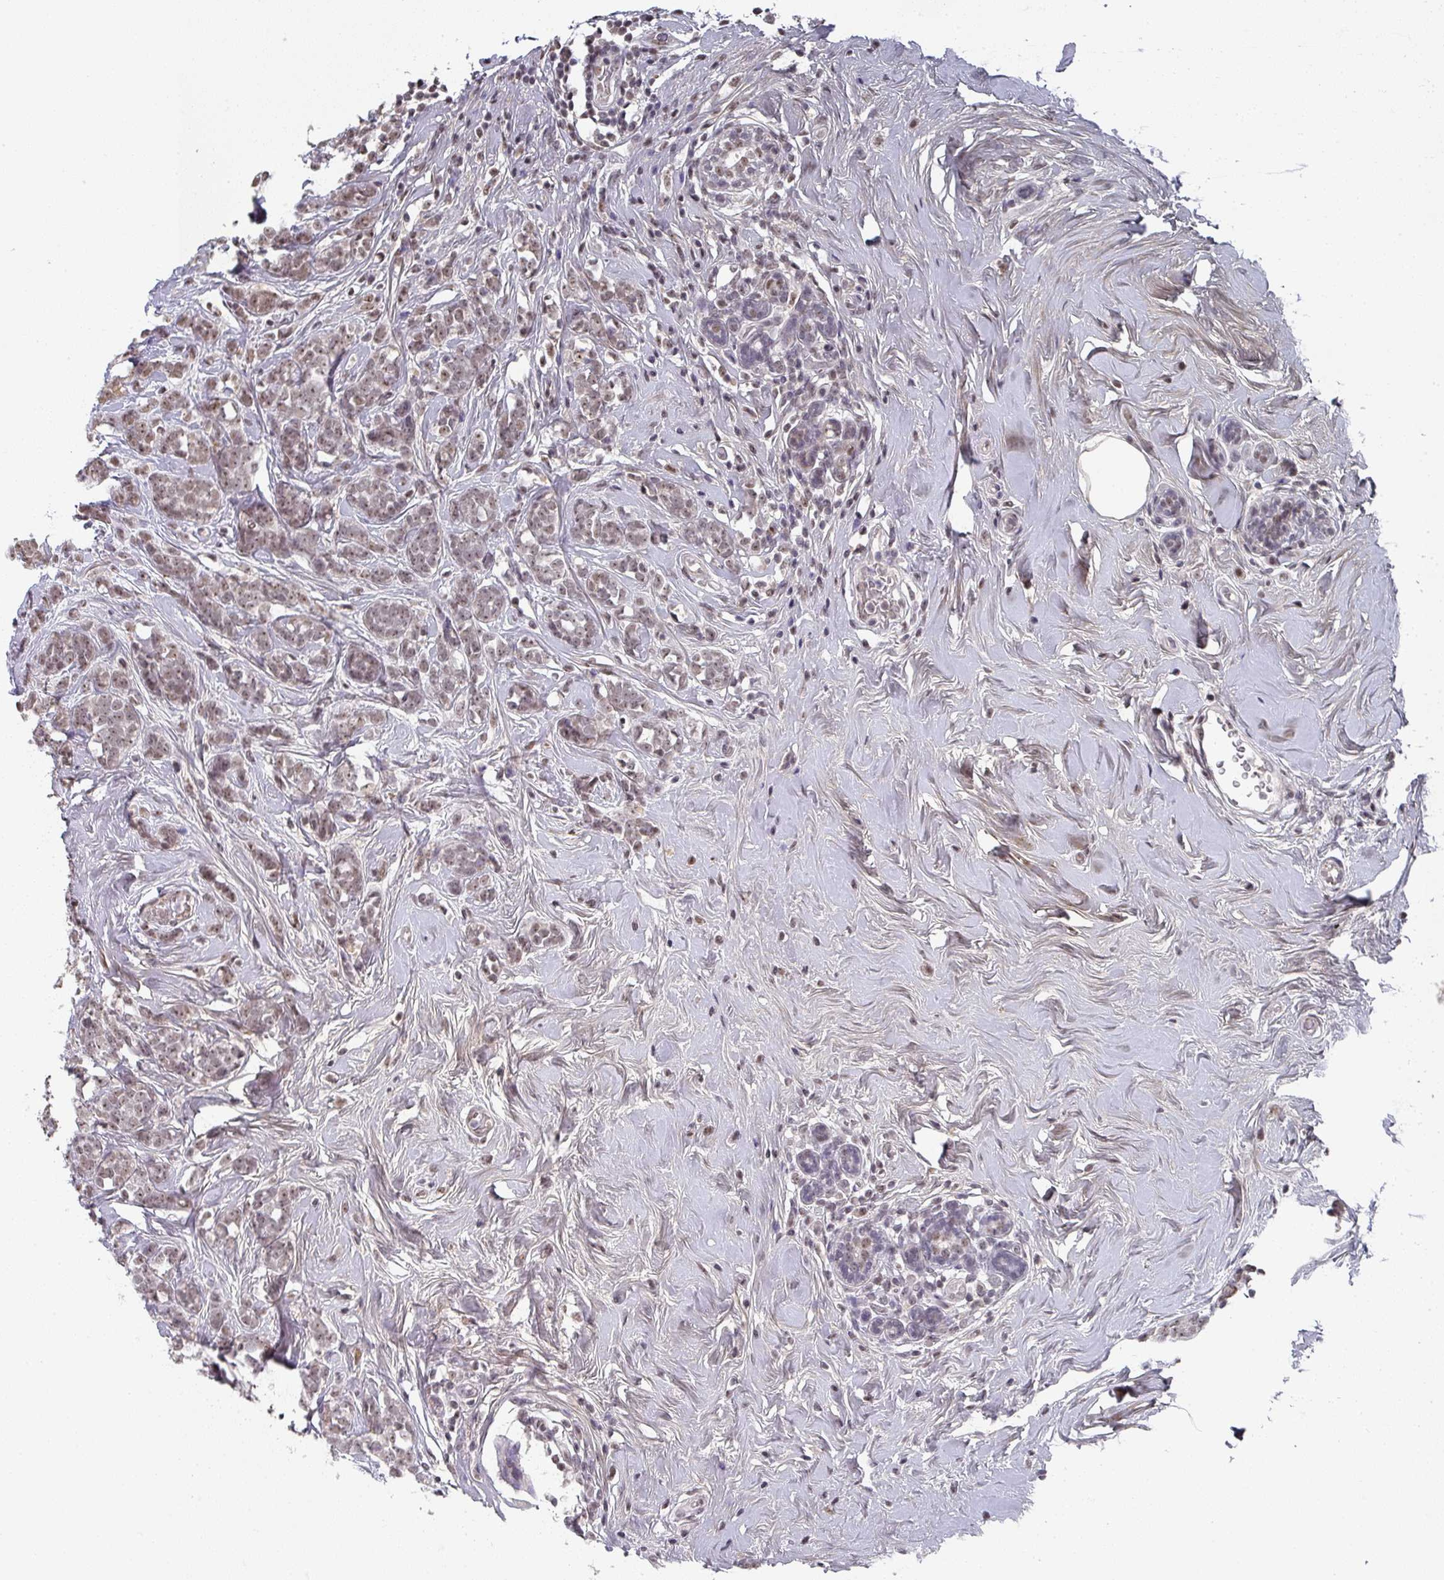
{"staining": {"intensity": "weak", "quantity": ">75%", "location": "nuclear"}, "tissue": "breast cancer", "cell_type": "Tumor cells", "image_type": "cancer", "snomed": [{"axis": "morphology", "description": "Lobular carcinoma"}, {"axis": "topography", "description": "Breast"}], "caption": "Breast cancer (lobular carcinoma) stained with immunohistochemistry shows weak nuclear positivity in approximately >75% of tumor cells.", "gene": "ZNF654", "patient": {"sex": "female", "age": 58}}